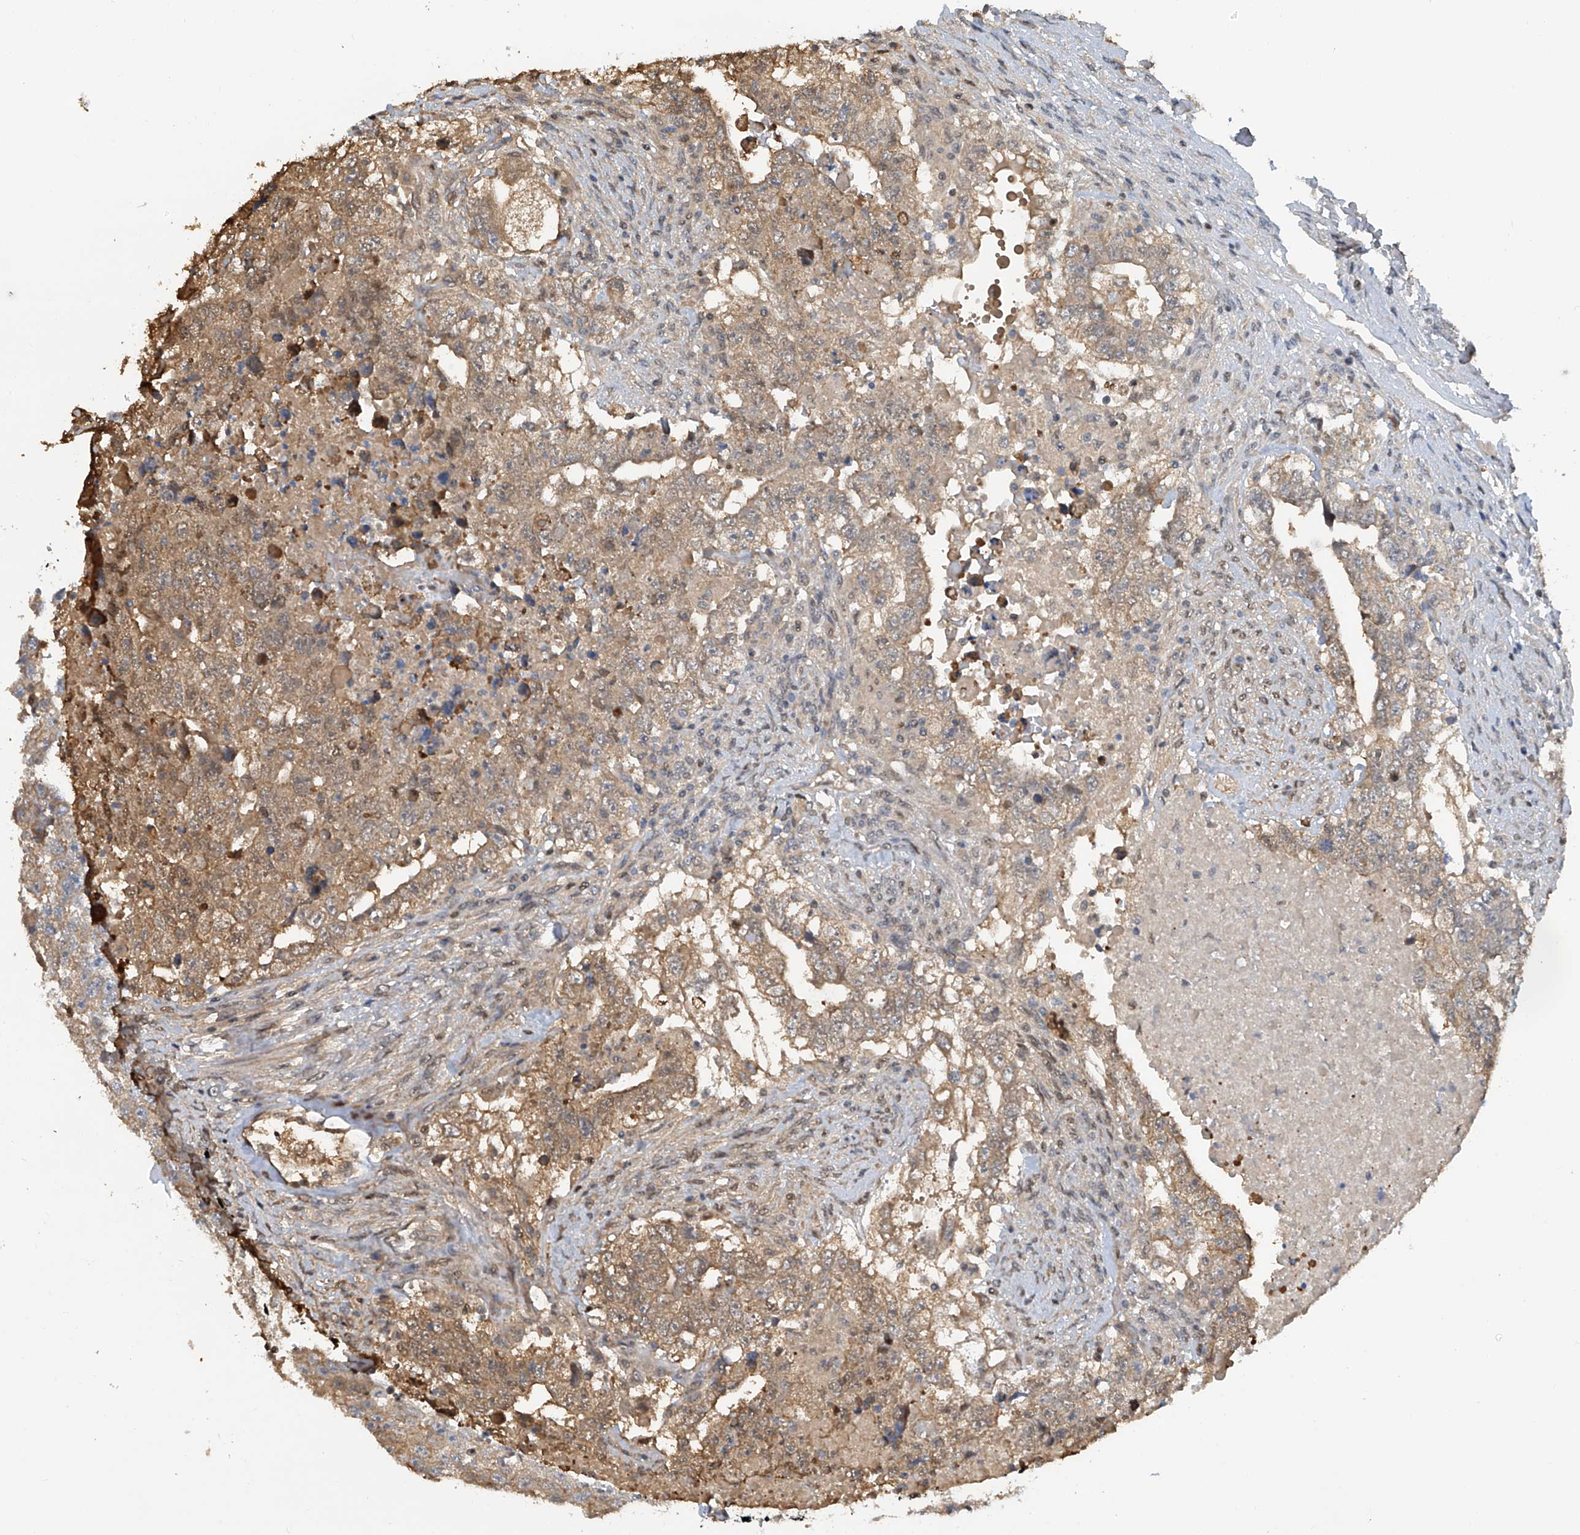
{"staining": {"intensity": "weak", "quantity": "25%-75%", "location": "cytoplasmic/membranous"}, "tissue": "testis cancer", "cell_type": "Tumor cells", "image_type": "cancer", "snomed": [{"axis": "morphology", "description": "Carcinoma, Embryonal, NOS"}, {"axis": "topography", "description": "Testis"}], "caption": "High-power microscopy captured an immunohistochemistry (IHC) micrograph of embryonal carcinoma (testis), revealing weak cytoplasmic/membranous expression in about 25%-75% of tumor cells. The staining was performed using DAB (3,3'-diaminobenzidine), with brown indicating positive protein expression. Nuclei are stained blue with hematoxylin.", "gene": "PMM1", "patient": {"sex": "male", "age": 36}}